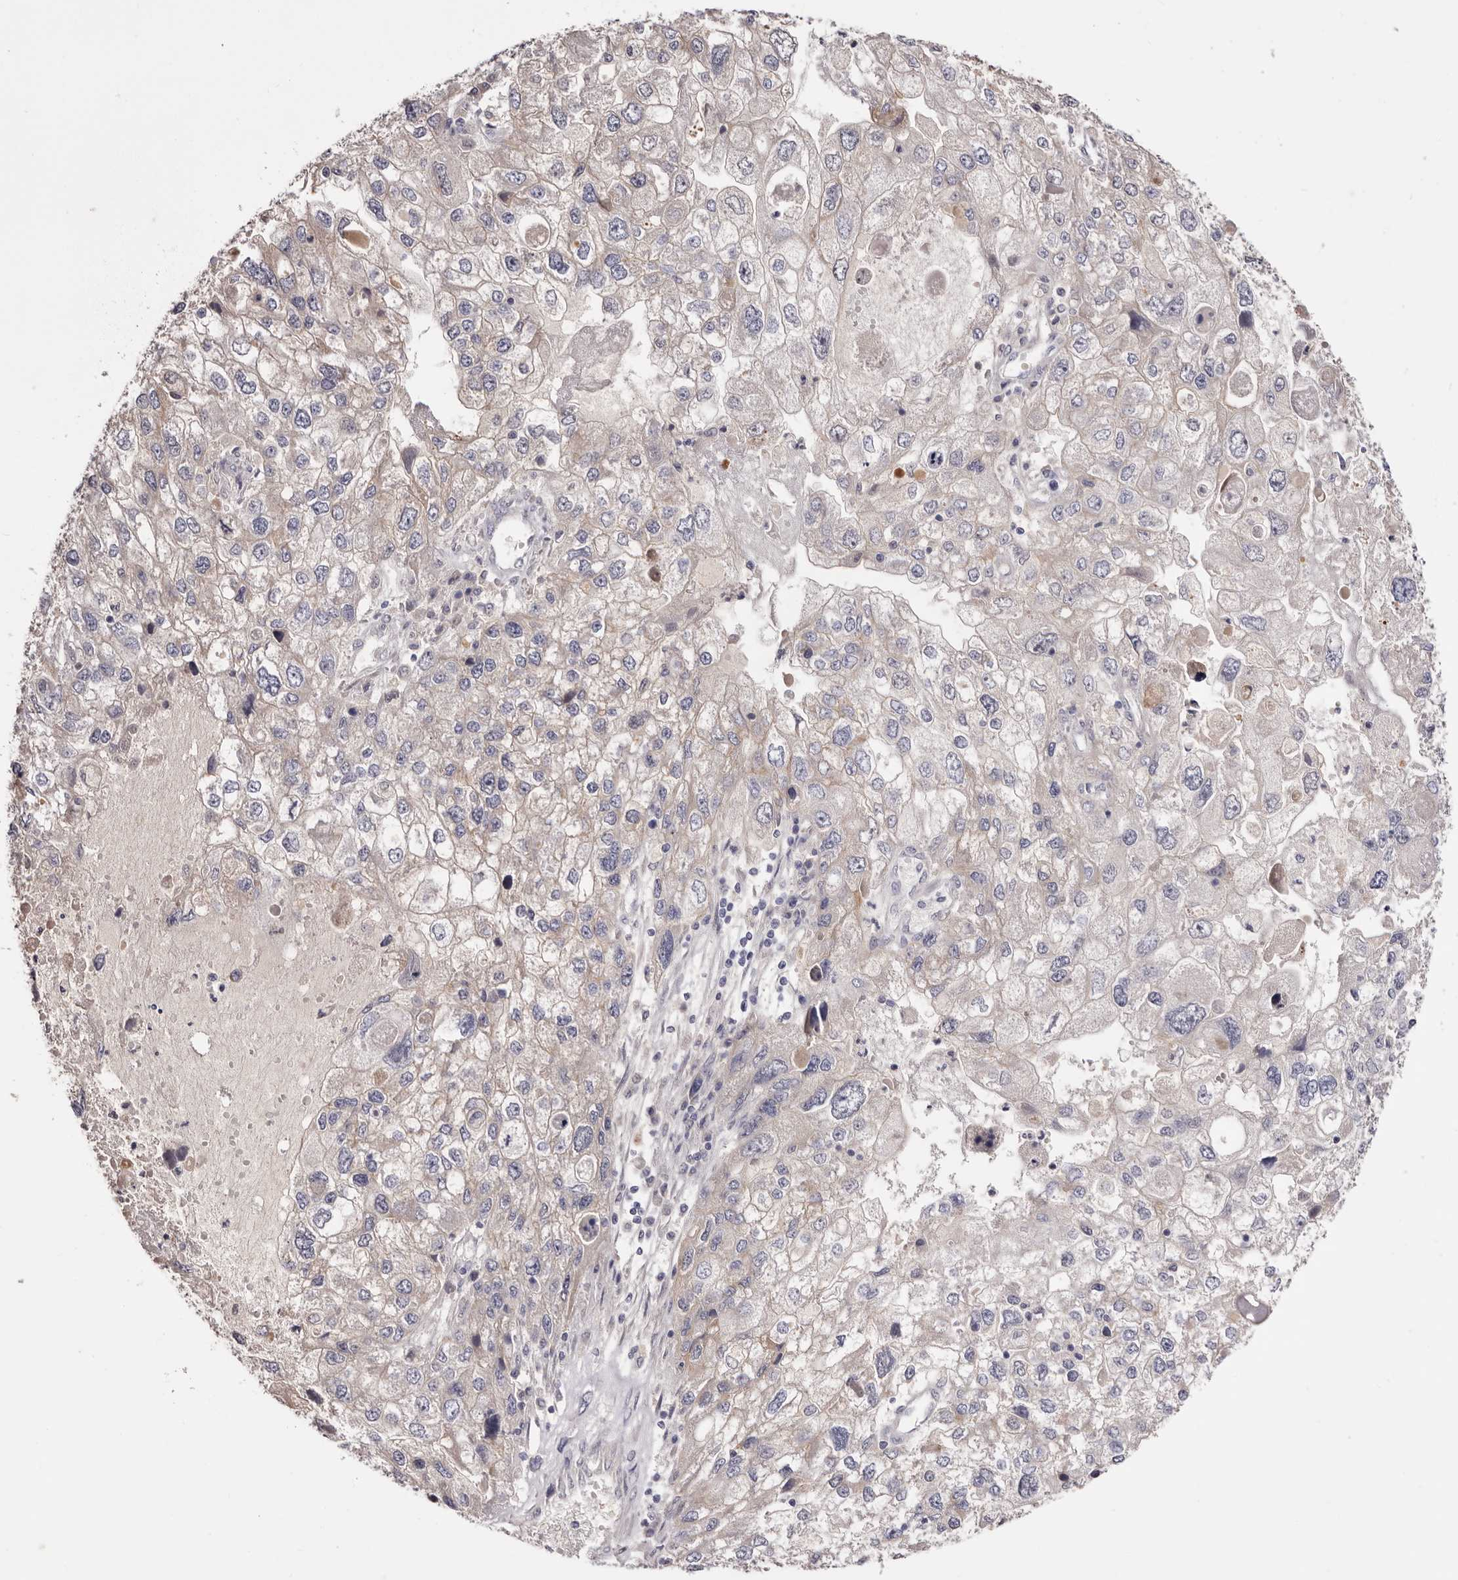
{"staining": {"intensity": "negative", "quantity": "none", "location": "none"}, "tissue": "endometrial cancer", "cell_type": "Tumor cells", "image_type": "cancer", "snomed": [{"axis": "morphology", "description": "Adenocarcinoma, NOS"}, {"axis": "topography", "description": "Endometrium"}], "caption": "This is an immunohistochemistry micrograph of endometrial cancer (adenocarcinoma). There is no staining in tumor cells.", "gene": "STK16", "patient": {"sex": "female", "age": 49}}